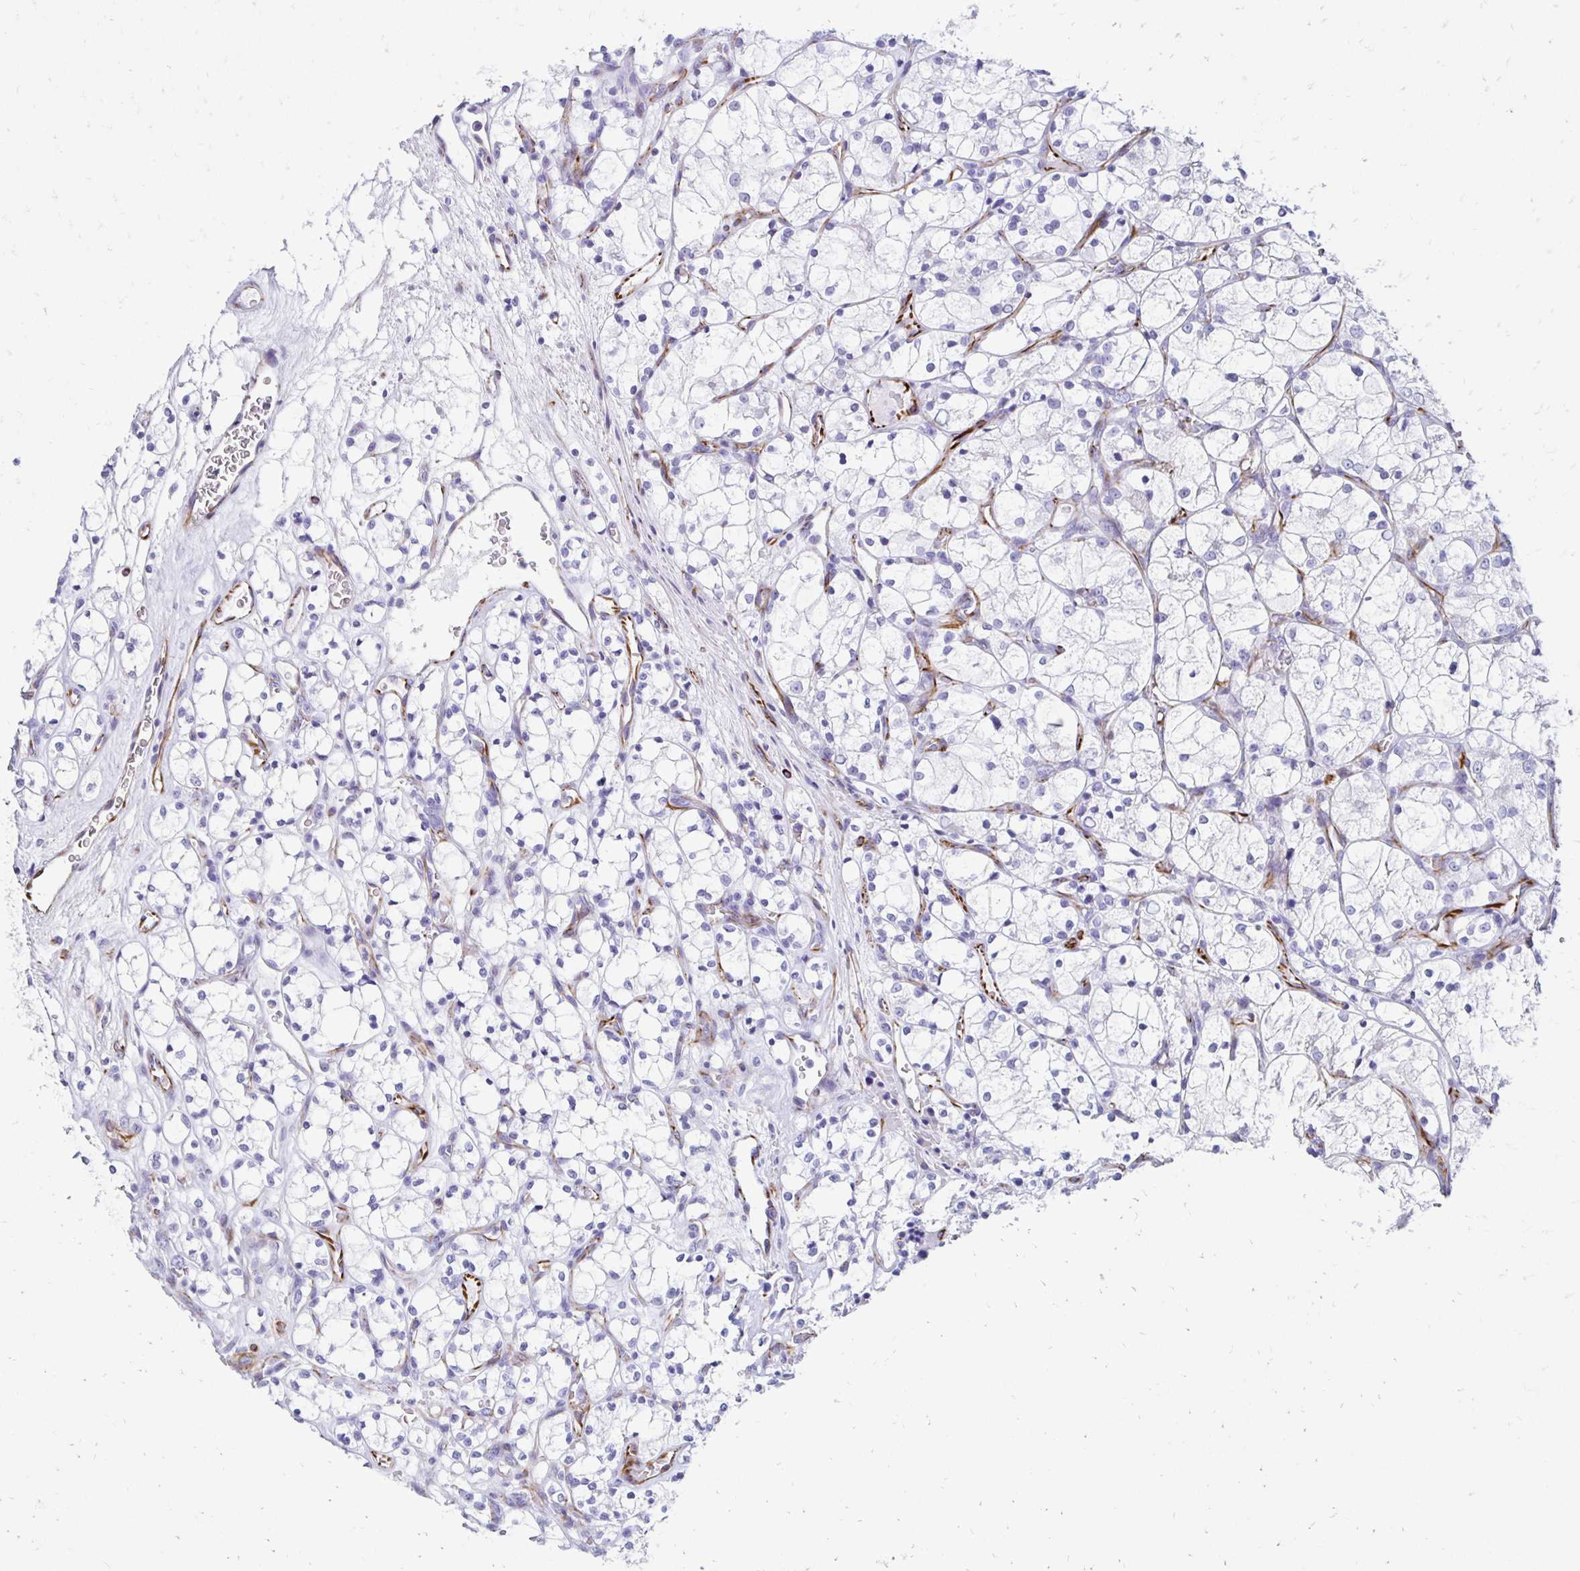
{"staining": {"intensity": "negative", "quantity": "none", "location": "none"}, "tissue": "renal cancer", "cell_type": "Tumor cells", "image_type": "cancer", "snomed": [{"axis": "morphology", "description": "Adenocarcinoma, NOS"}, {"axis": "topography", "description": "Kidney"}], "caption": "An immunohistochemistry image of adenocarcinoma (renal) is shown. There is no staining in tumor cells of adenocarcinoma (renal). Nuclei are stained in blue.", "gene": "TMEM54", "patient": {"sex": "female", "age": 69}}